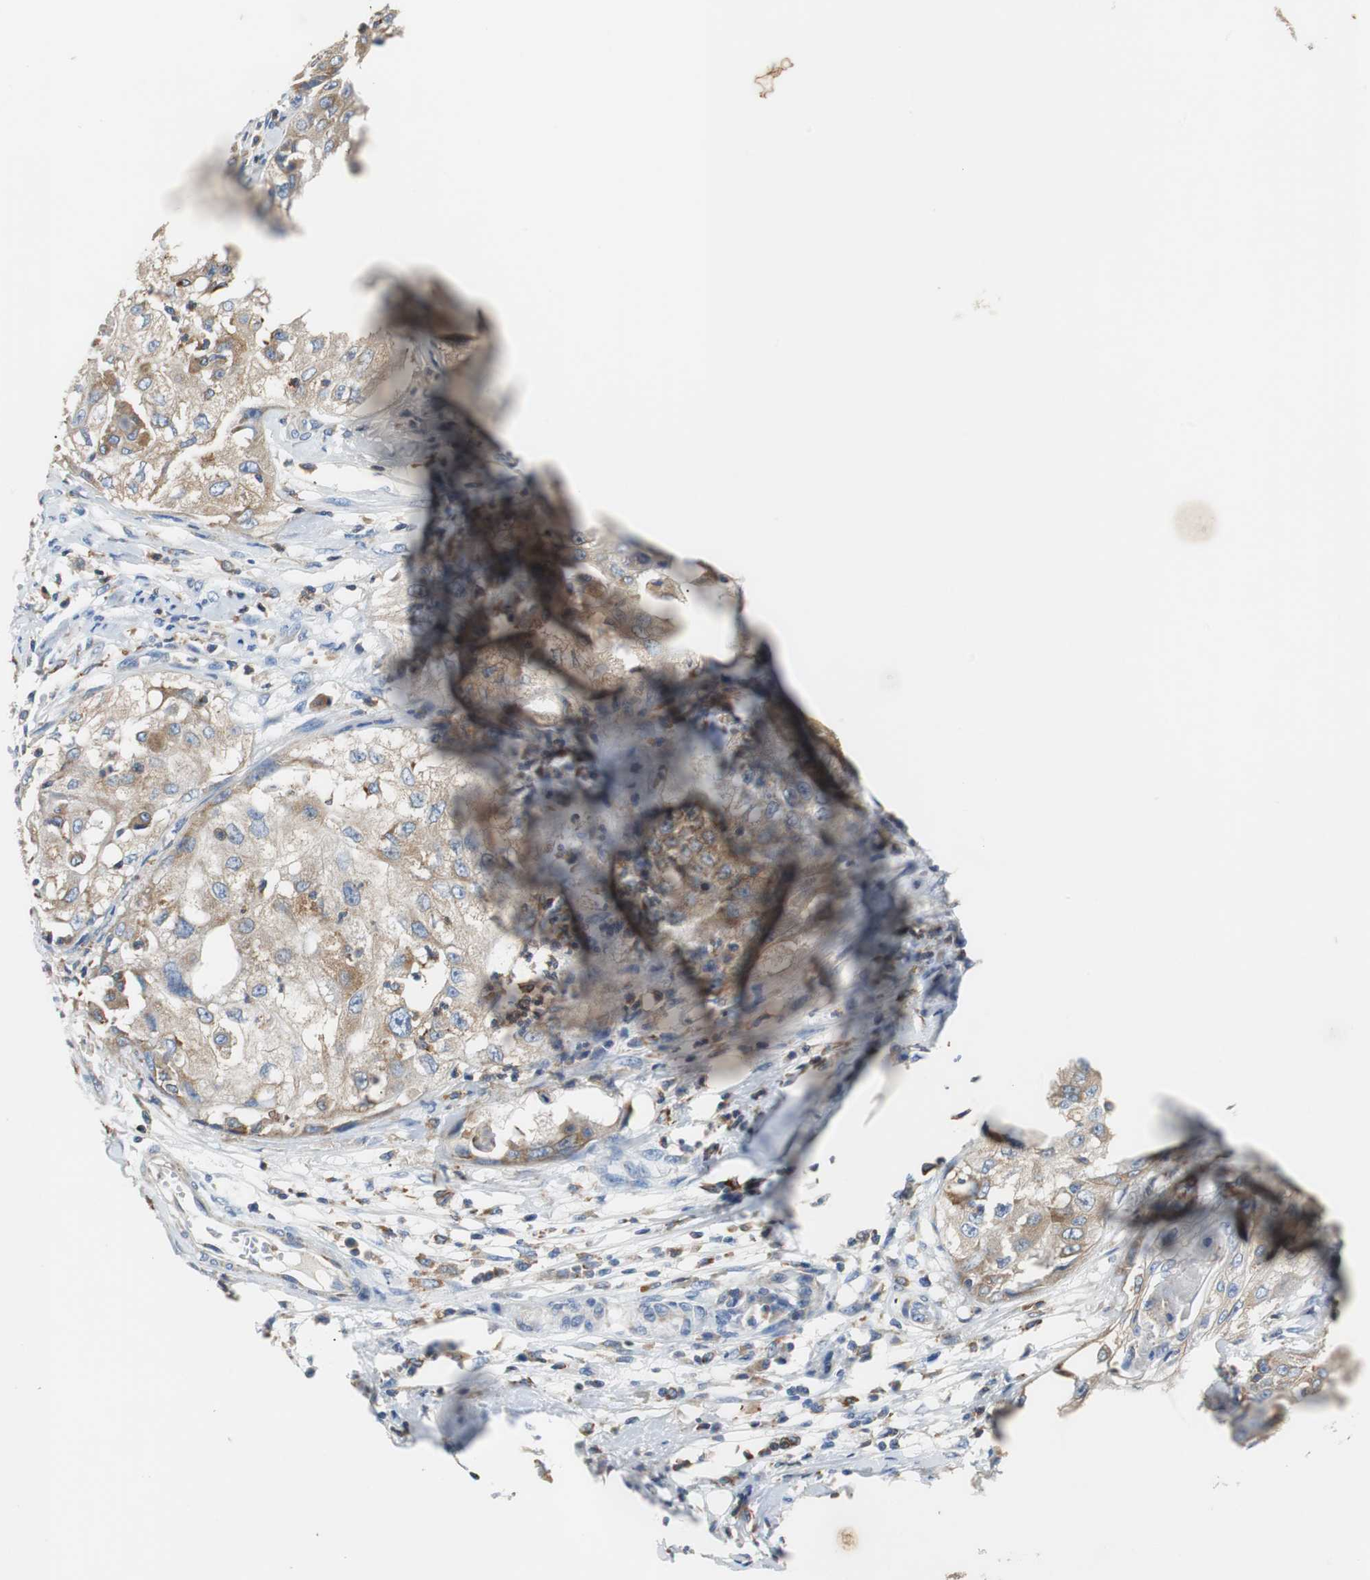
{"staining": {"intensity": "moderate", "quantity": ">75%", "location": "cytoplasmic/membranous"}, "tissue": "cervical cancer", "cell_type": "Tumor cells", "image_type": "cancer", "snomed": [{"axis": "morphology", "description": "Squamous cell carcinoma, NOS"}, {"axis": "topography", "description": "Cervix"}], "caption": "The photomicrograph exhibits a brown stain indicating the presence of a protein in the cytoplasmic/membranous of tumor cells in cervical squamous cell carcinoma. The protein is stained brown, and the nuclei are stained in blue (DAB (3,3'-diaminobenzidine) IHC with brightfield microscopy, high magnification).", "gene": "VAMP8", "patient": {"sex": "female", "age": 64}}